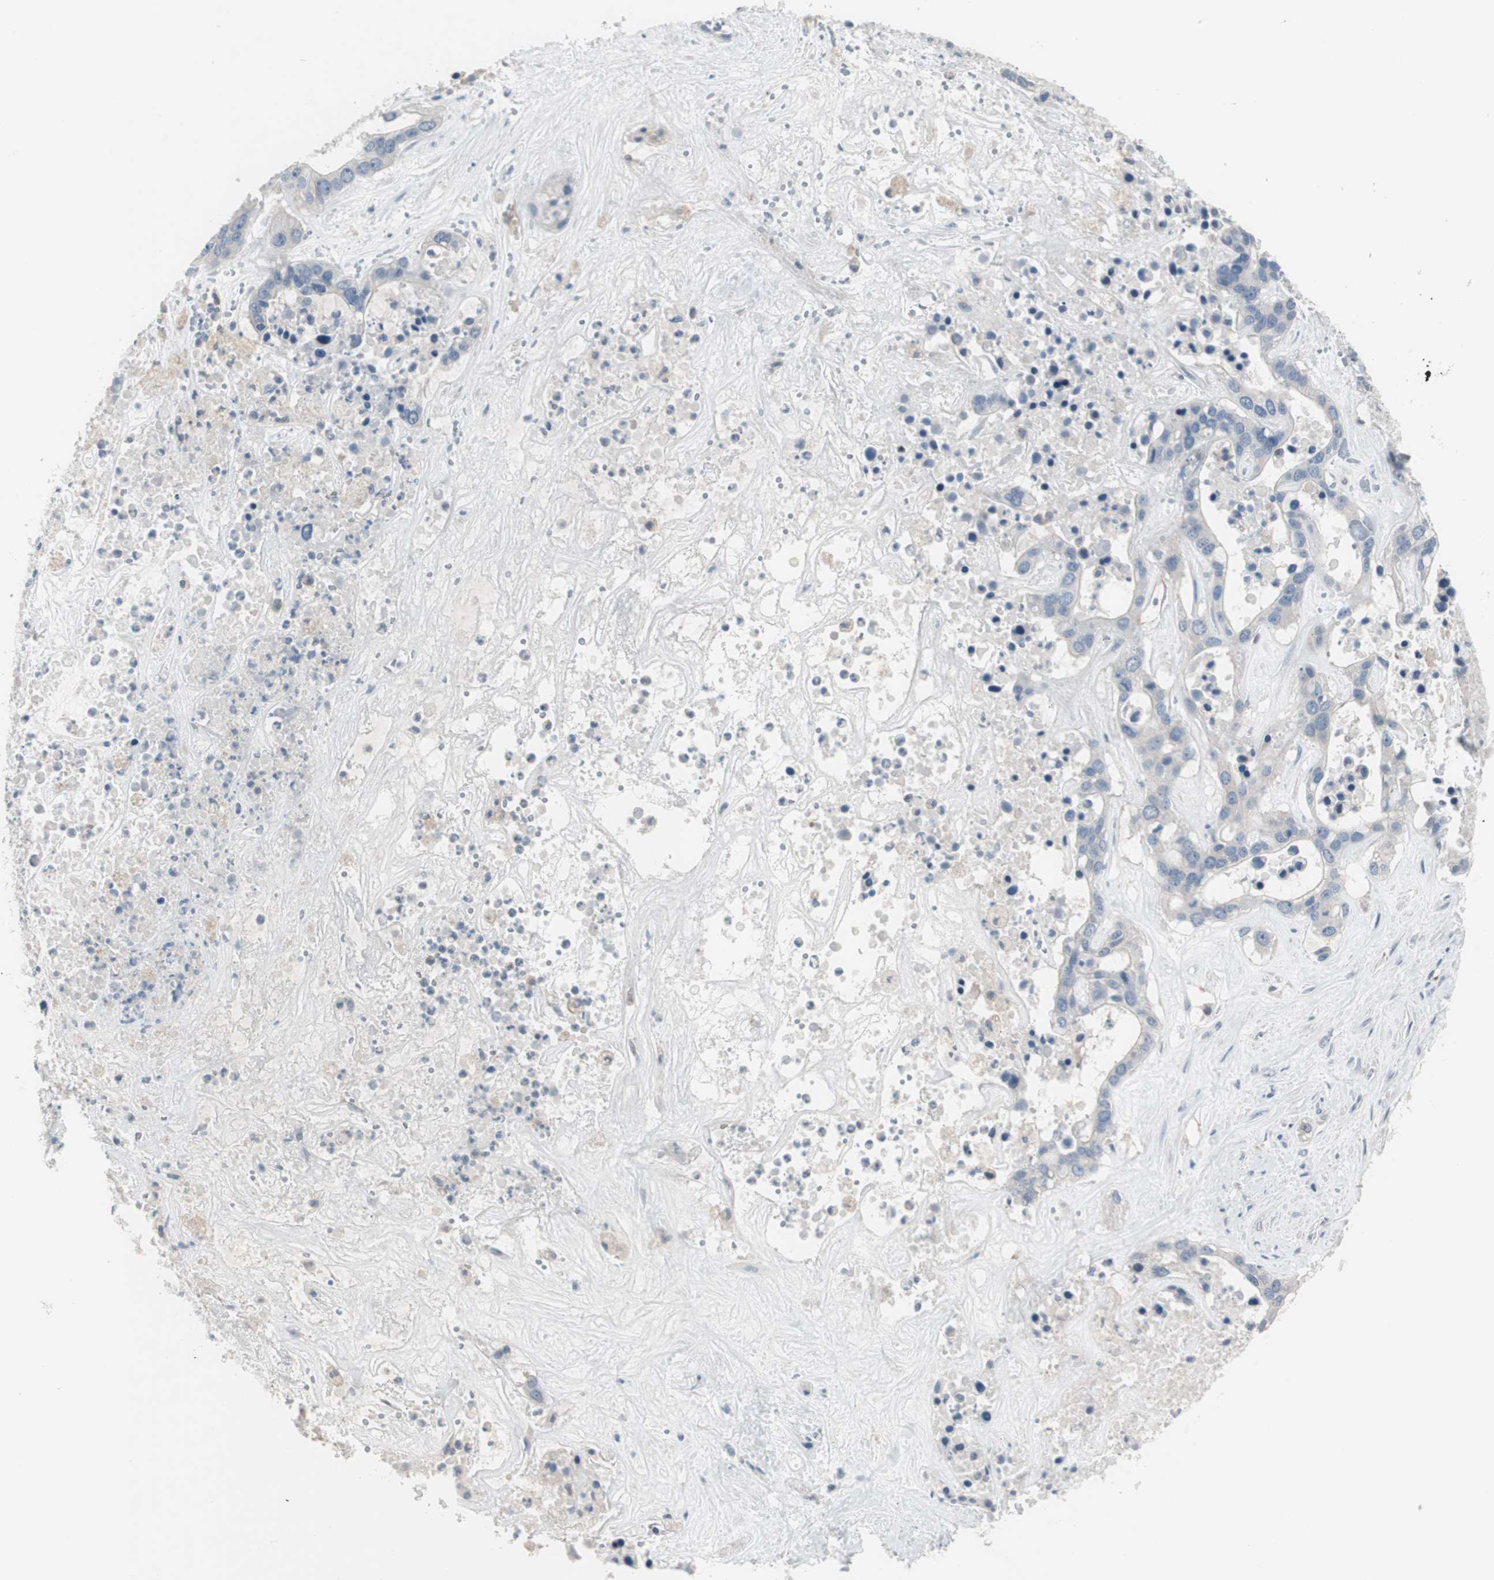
{"staining": {"intensity": "negative", "quantity": "none", "location": "none"}, "tissue": "liver cancer", "cell_type": "Tumor cells", "image_type": "cancer", "snomed": [{"axis": "morphology", "description": "Cholangiocarcinoma"}, {"axis": "topography", "description": "Liver"}], "caption": "Immunohistochemistry of human liver cholangiocarcinoma shows no expression in tumor cells. (DAB IHC visualized using brightfield microscopy, high magnification).", "gene": "SWAP70", "patient": {"sex": "female", "age": 65}}